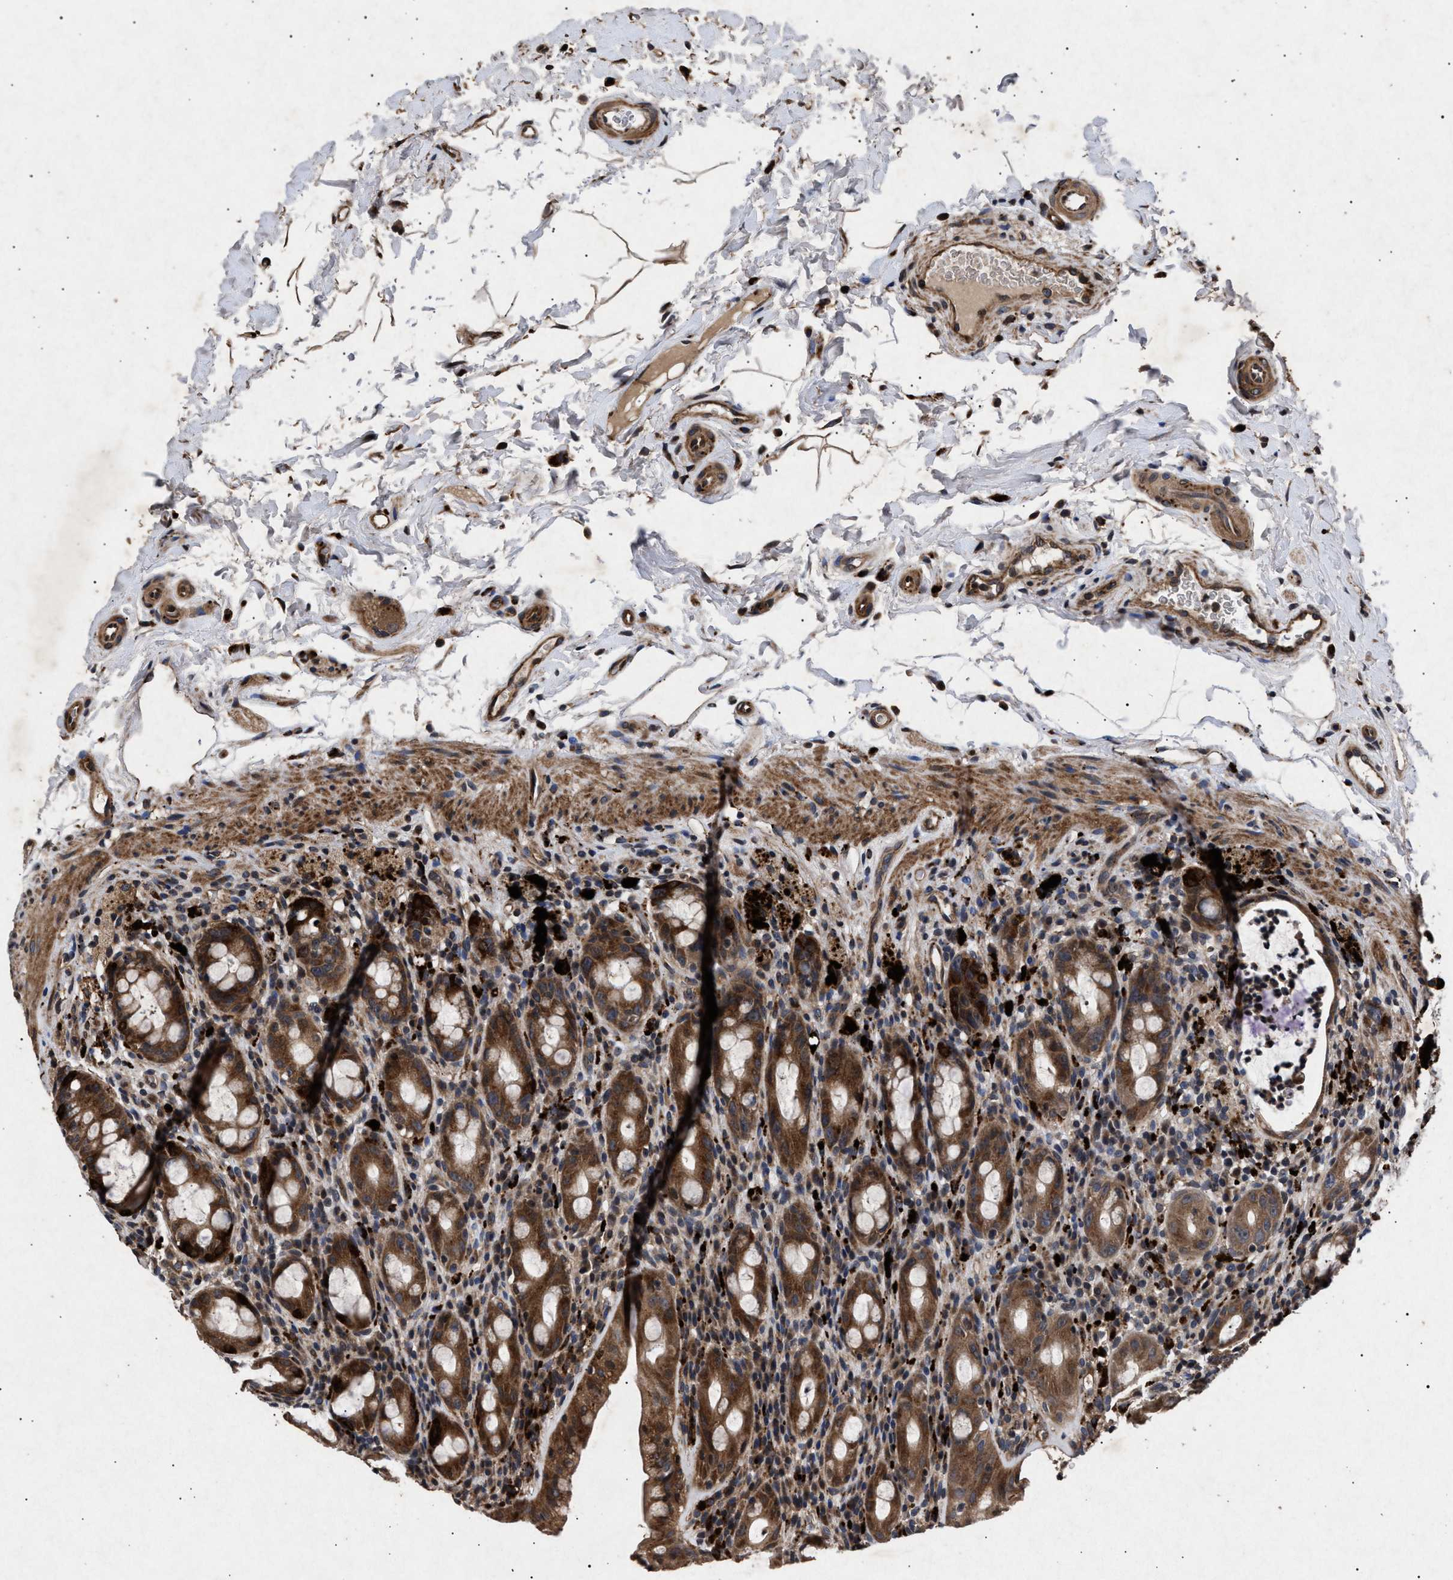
{"staining": {"intensity": "strong", "quantity": ">75%", "location": "cytoplasmic/membranous"}, "tissue": "rectum", "cell_type": "Glandular cells", "image_type": "normal", "snomed": [{"axis": "morphology", "description": "Normal tissue, NOS"}, {"axis": "topography", "description": "Rectum"}], "caption": "About >75% of glandular cells in unremarkable human rectum demonstrate strong cytoplasmic/membranous protein positivity as visualized by brown immunohistochemical staining.", "gene": "ITGB5", "patient": {"sex": "male", "age": 44}}